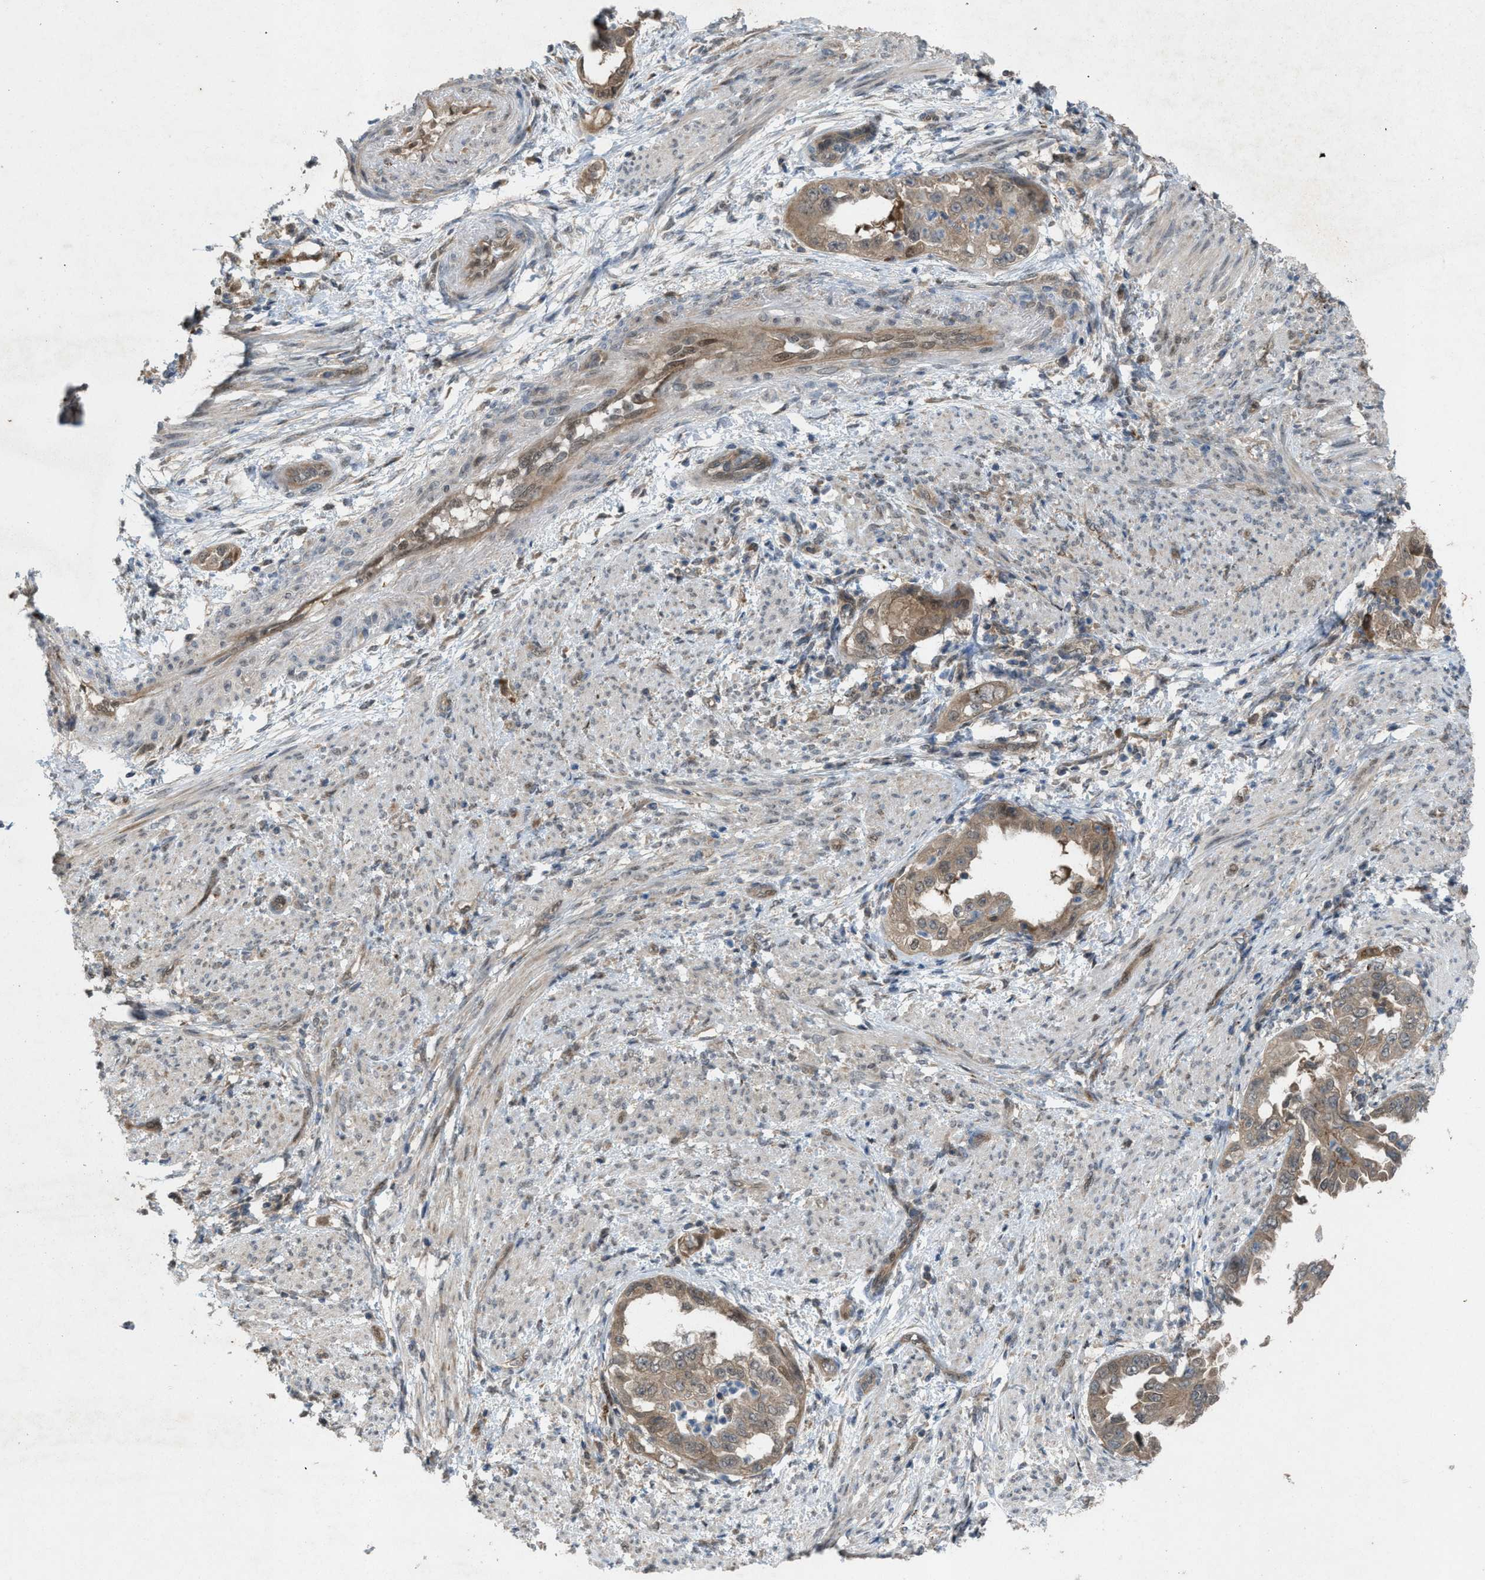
{"staining": {"intensity": "weak", "quantity": ">75%", "location": "cytoplasmic/membranous"}, "tissue": "endometrial cancer", "cell_type": "Tumor cells", "image_type": "cancer", "snomed": [{"axis": "morphology", "description": "Adenocarcinoma, NOS"}, {"axis": "topography", "description": "Endometrium"}], "caption": "Endometrial adenocarcinoma stained with DAB (3,3'-diaminobenzidine) immunohistochemistry reveals low levels of weak cytoplasmic/membranous staining in about >75% of tumor cells.", "gene": "PLAA", "patient": {"sex": "female", "age": 85}}